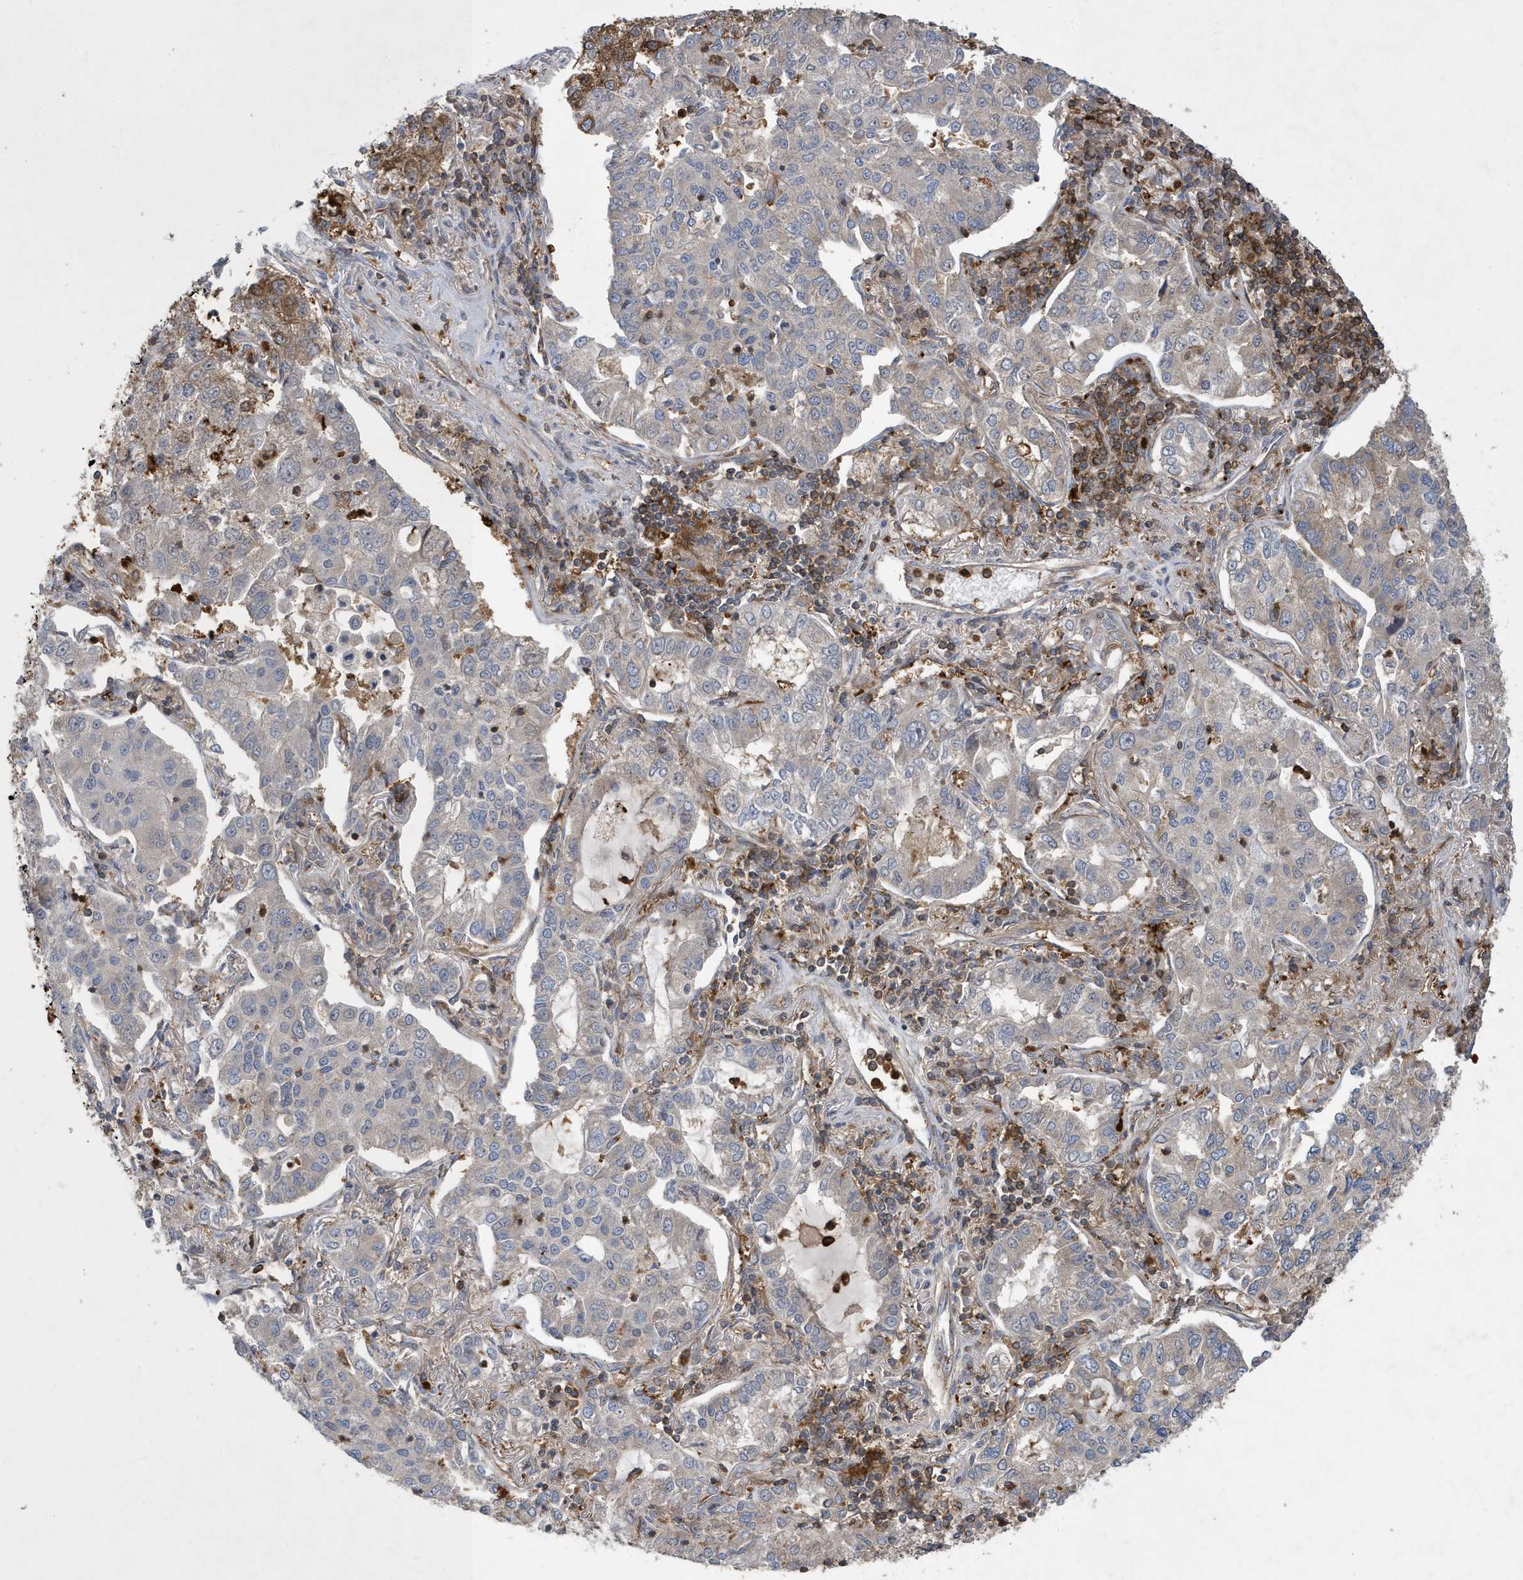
{"staining": {"intensity": "negative", "quantity": "none", "location": "none"}, "tissue": "lung cancer", "cell_type": "Tumor cells", "image_type": "cancer", "snomed": [{"axis": "morphology", "description": "Adenocarcinoma, NOS"}, {"axis": "topography", "description": "Lung"}], "caption": "Lung cancer (adenocarcinoma) stained for a protein using IHC exhibits no staining tumor cells.", "gene": "LAPTM4A", "patient": {"sex": "male", "age": 49}}